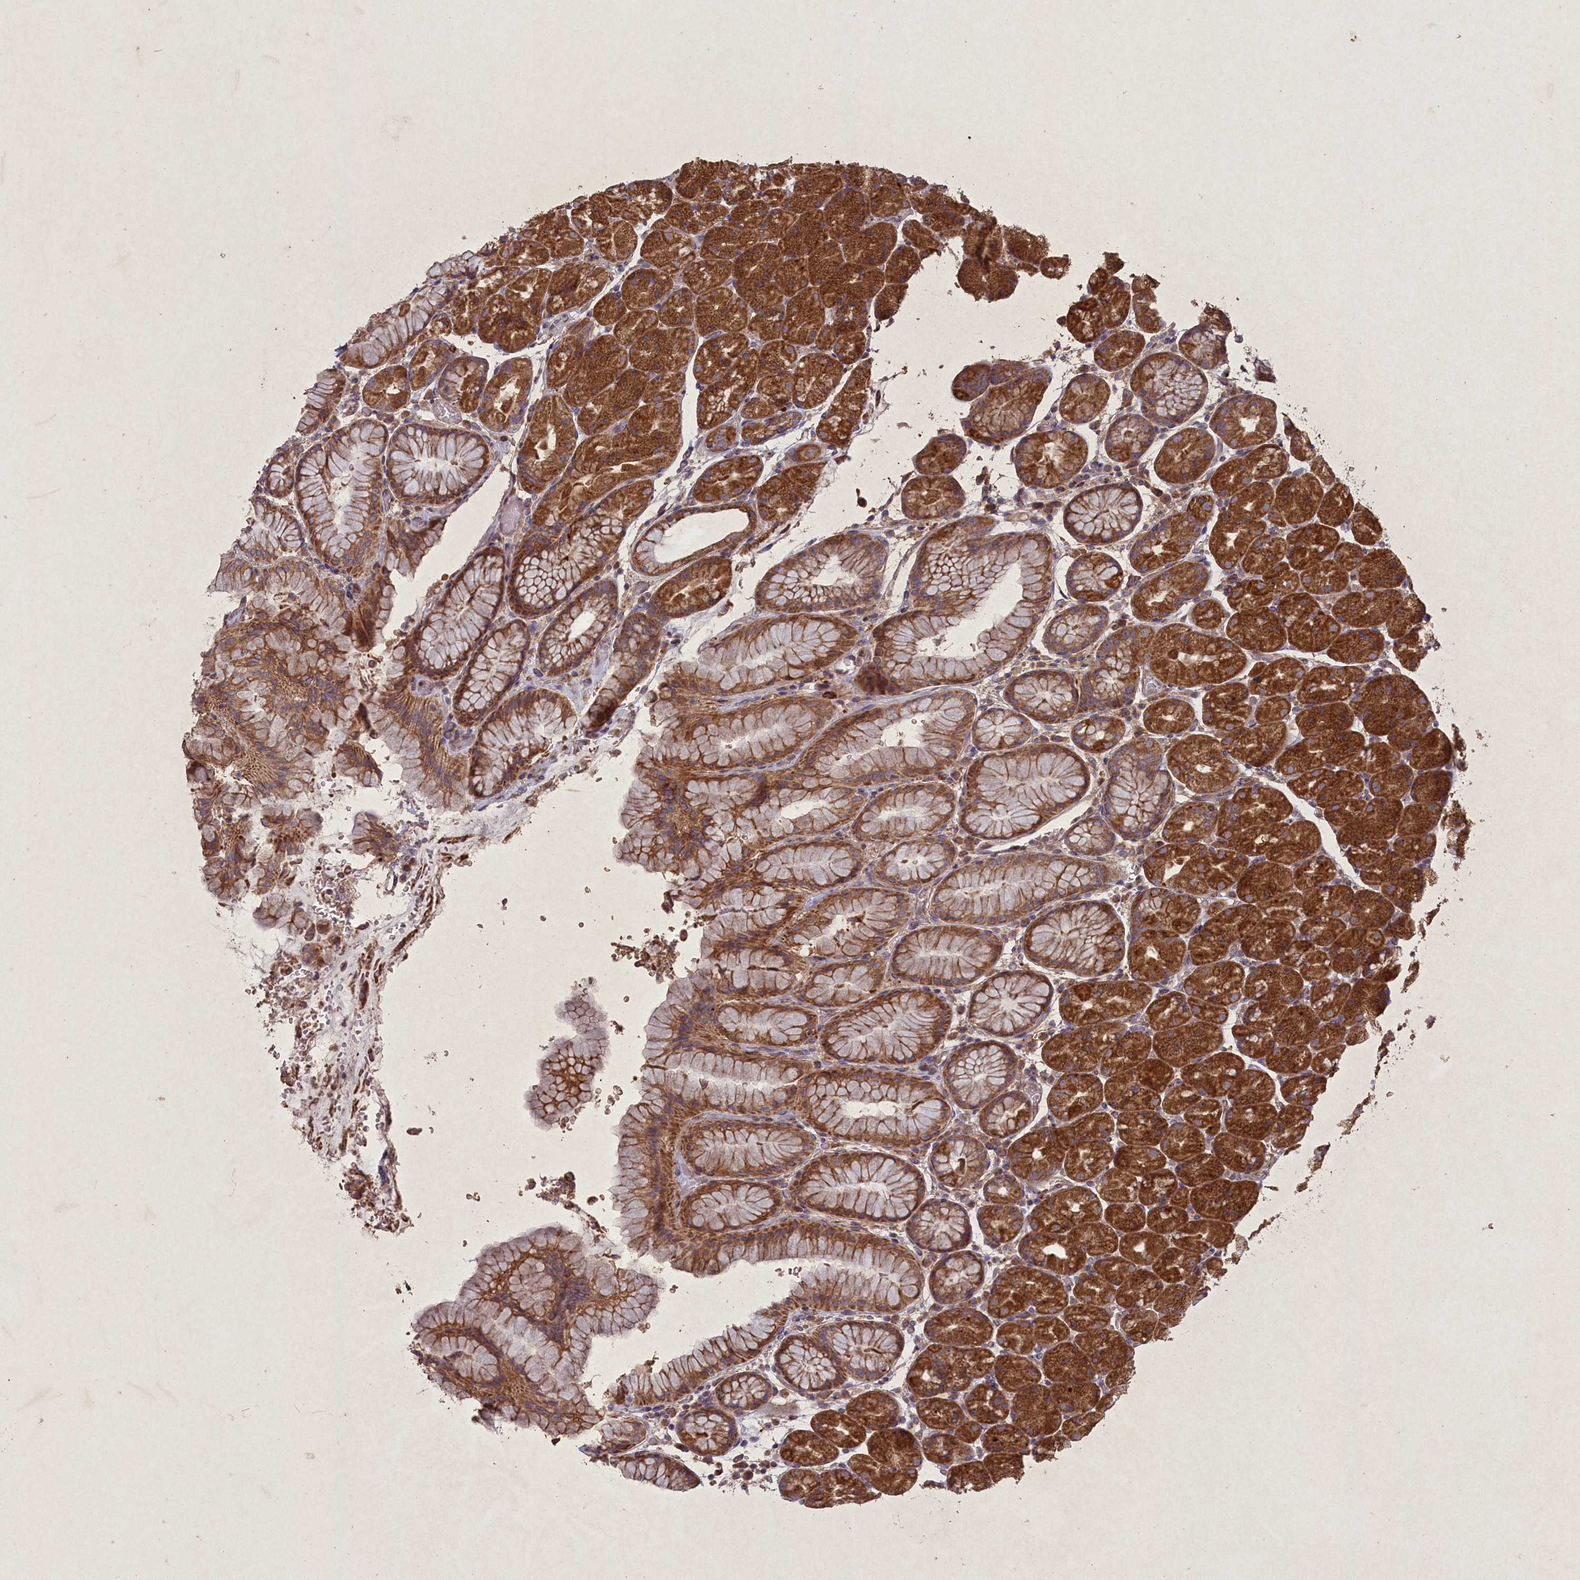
{"staining": {"intensity": "strong", "quantity": ">75%", "location": "cytoplasmic/membranous"}, "tissue": "stomach", "cell_type": "Glandular cells", "image_type": "normal", "snomed": [{"axis": "morphology", "description": "Normal tissue, NOS"}, {"axis": "topography", "description": "Stomach, upper"}, {"axis": "topography", "description": "Stomach, lower"}], "caption": "Immunohistochemistry of benign stomach shows high levels of strong cytoplasmic/membranous expression in about >75% of glandular cells.", "gene": "CIAO2B", "patient": {"sex": "male", "age": 67}}